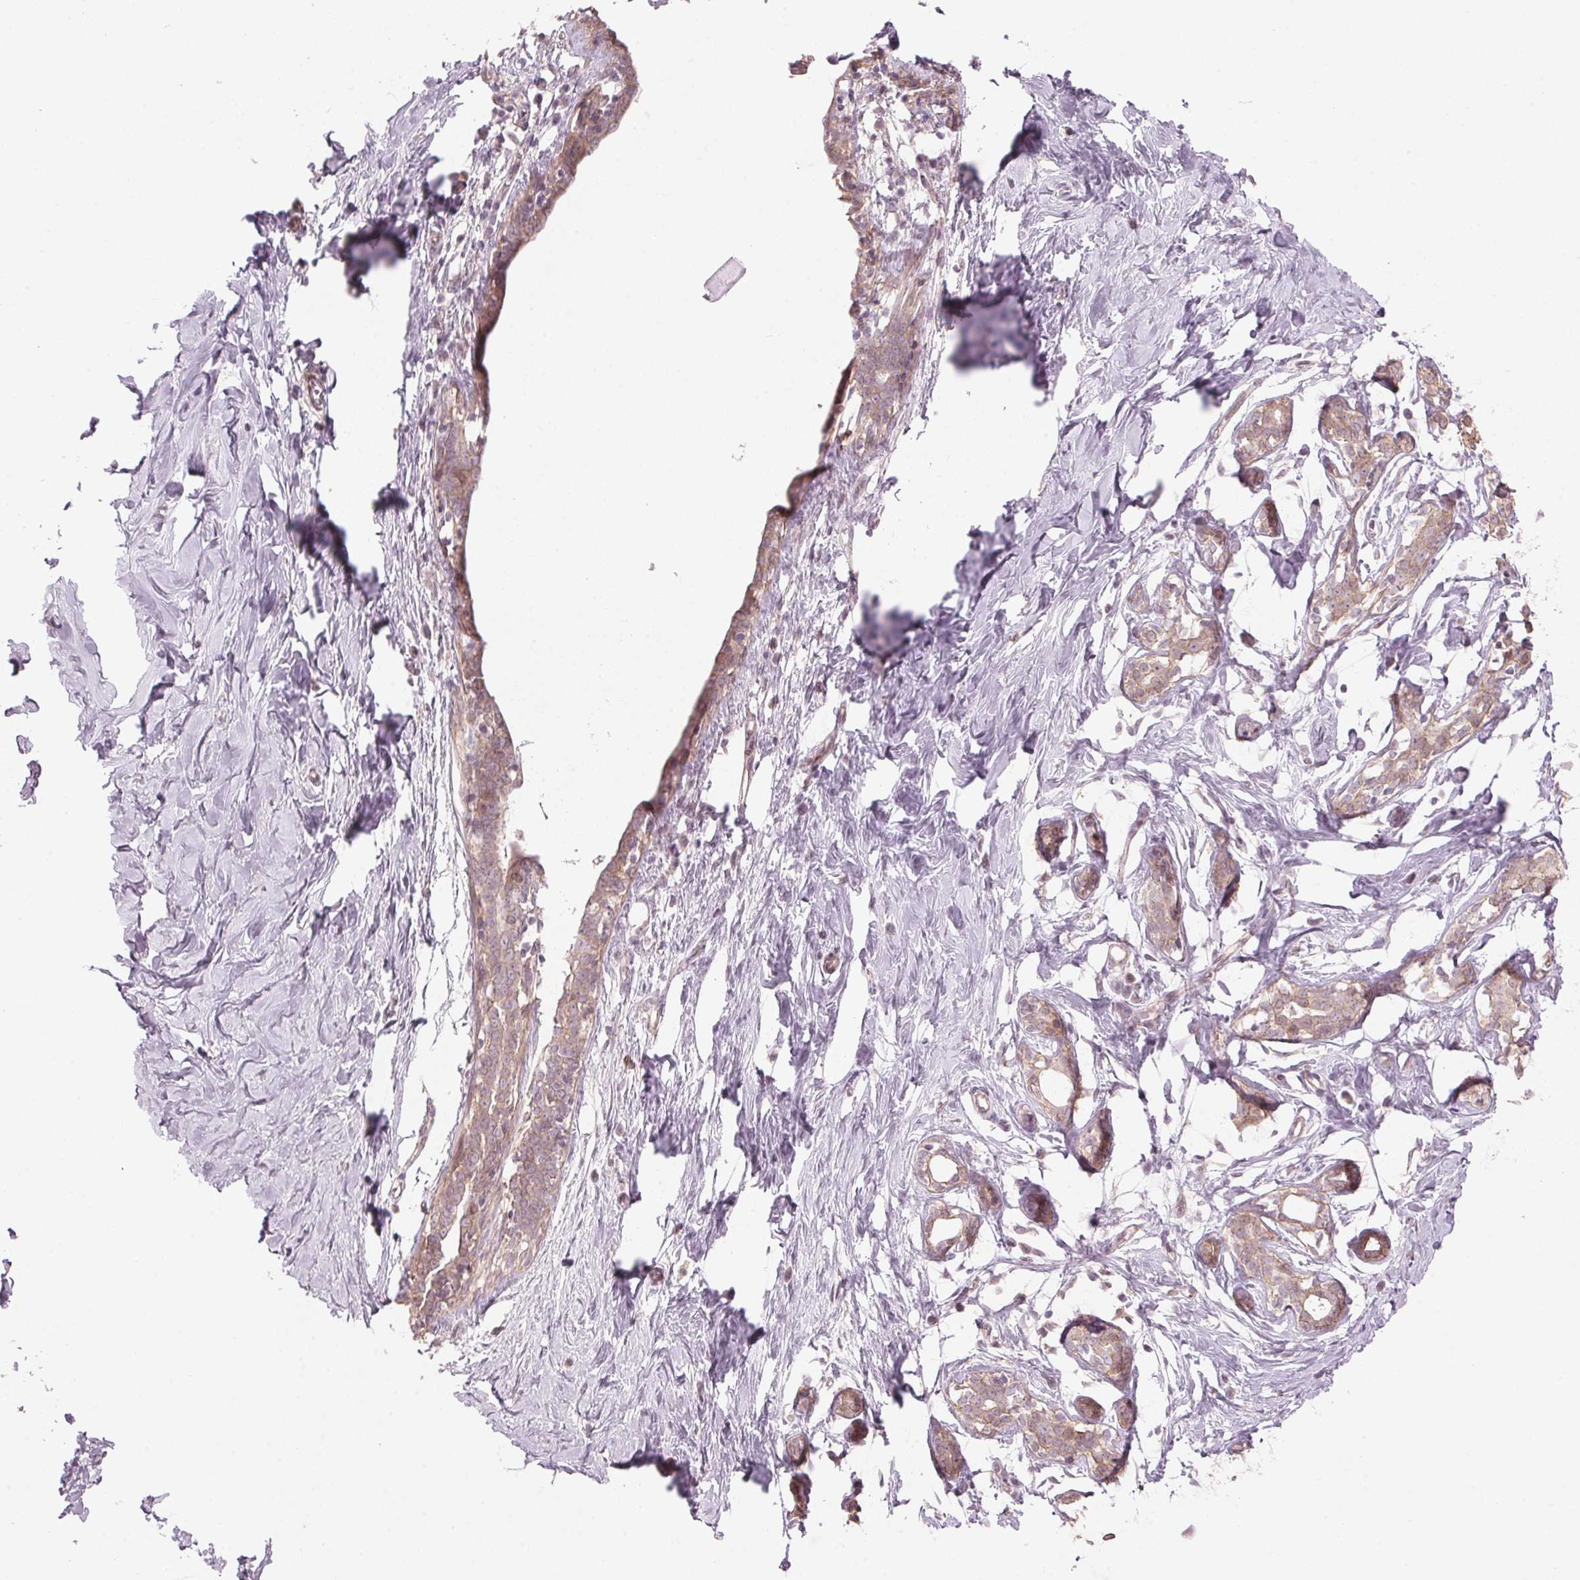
{"staining": {"intensity": "weak", "quantity": "<25%", "location": "cytoplasmic/membranous"}, "tissue": "breast", "cell_type": "Adipocytes", "image_type": "normal", "snomed": [{"axis": "morphology", "description": "Normal tissue, NOS"}, {"axis": "topography", "description": "Breast"}], "caption": "Benign breast was stained to show a protein in brown. There is no significant expression in adipocytes. The staining was performed using DAB (3,3'-diaminobenzidine) to visualize the protein expression in brown, while the nuclei were stained in blue with hematoxylin (Magnification: 20x).", "gene": "TMED6", "patient": {"sex": "female", "age": 27}}